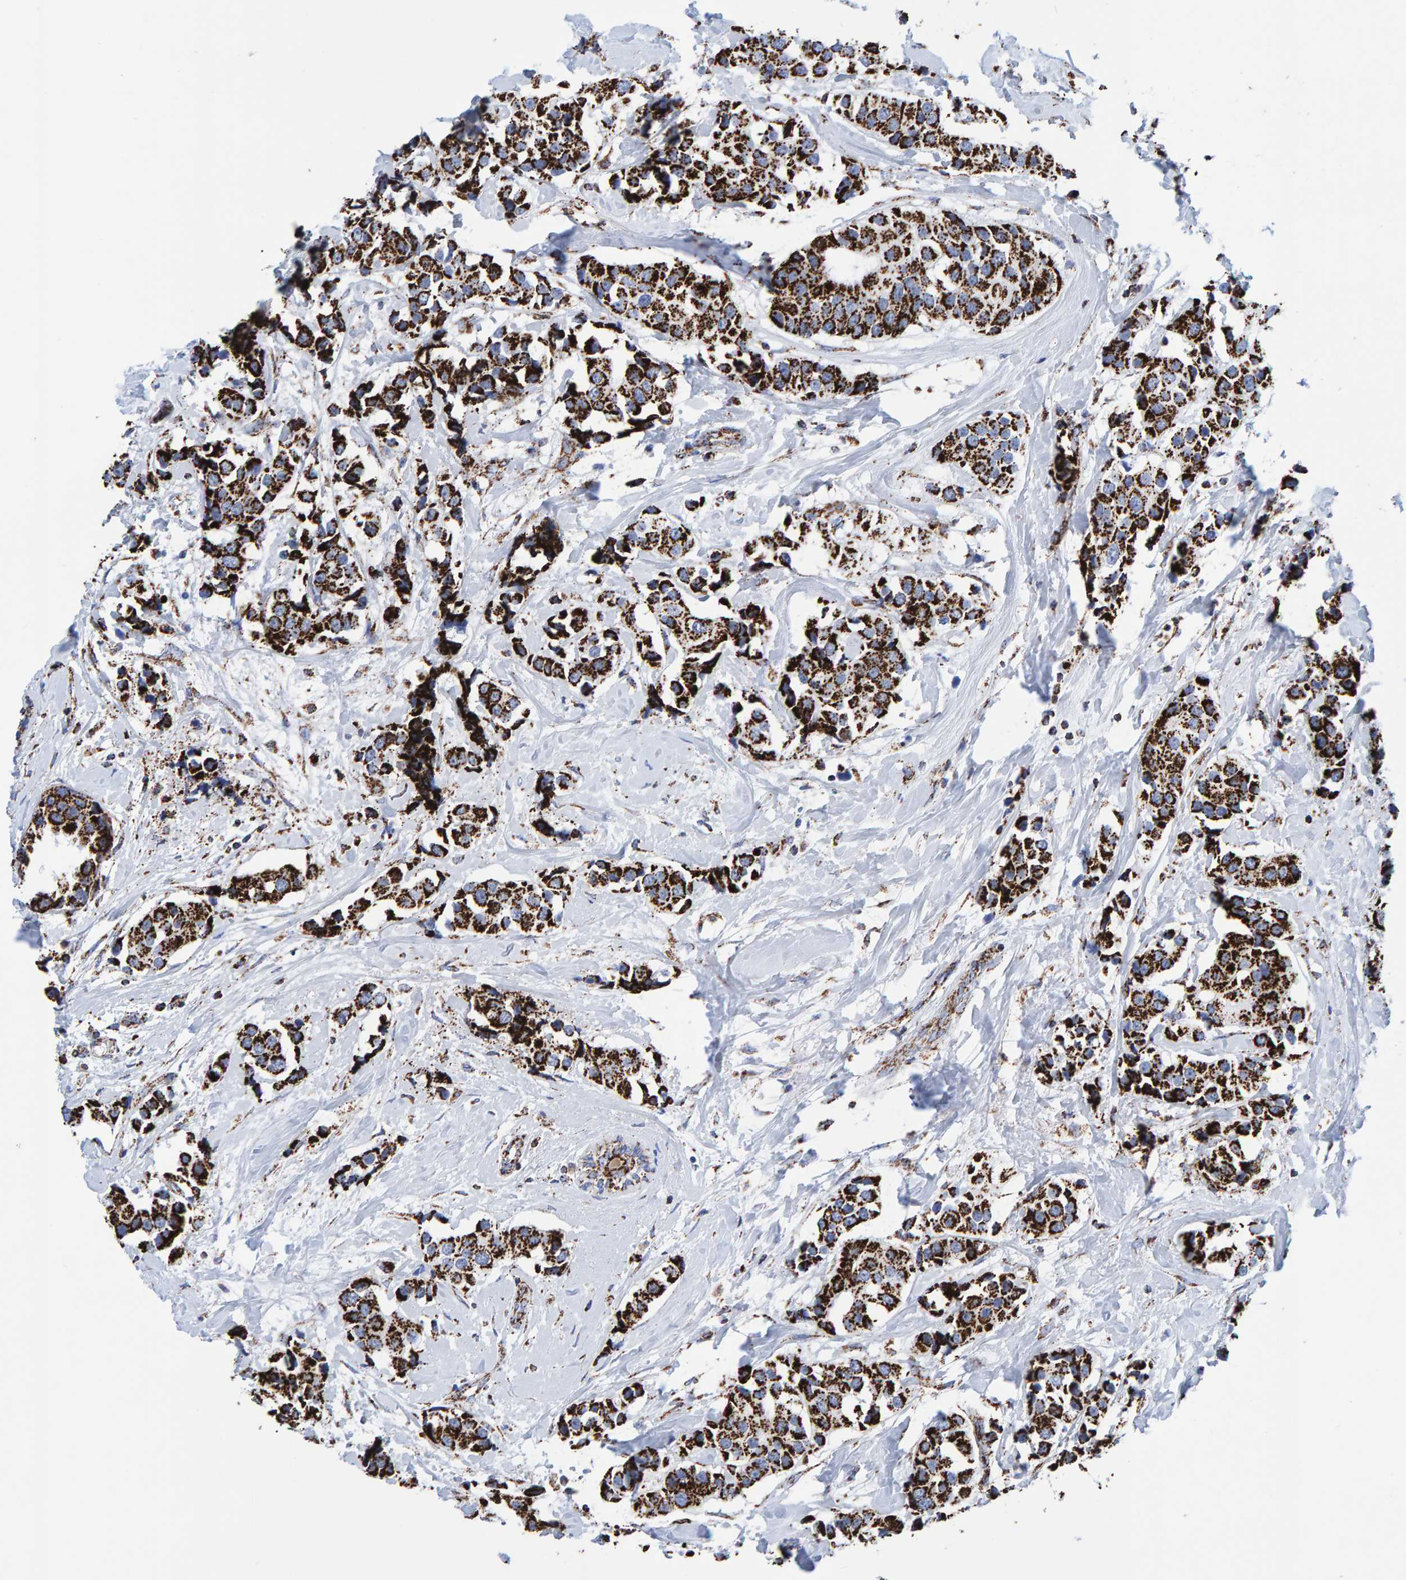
{"staining": {"intensity": "strong", "quantity": ">75%", "location": "cytoplasmic/membranous"}, "tissue": "breast cancer", "cell_type": "Tumor cells", "image_type": "cancer", "snomed": [{"axis": "morphology", "description": "Normal tissue, NOS"}, {"axis": "morphology", "description": "Duct carcinoma"}, {"axis": "topography", "description": "Breast"}], "caption": "Immunohistochemical staining of human intraductal carcinoma (breast) displays high levels of strong cytoplasmic/membranous protein positivity in about >75% of tumor cells.", "gene": "ENSG00000262660", "patient": {"sex": "female", "age": 39}}